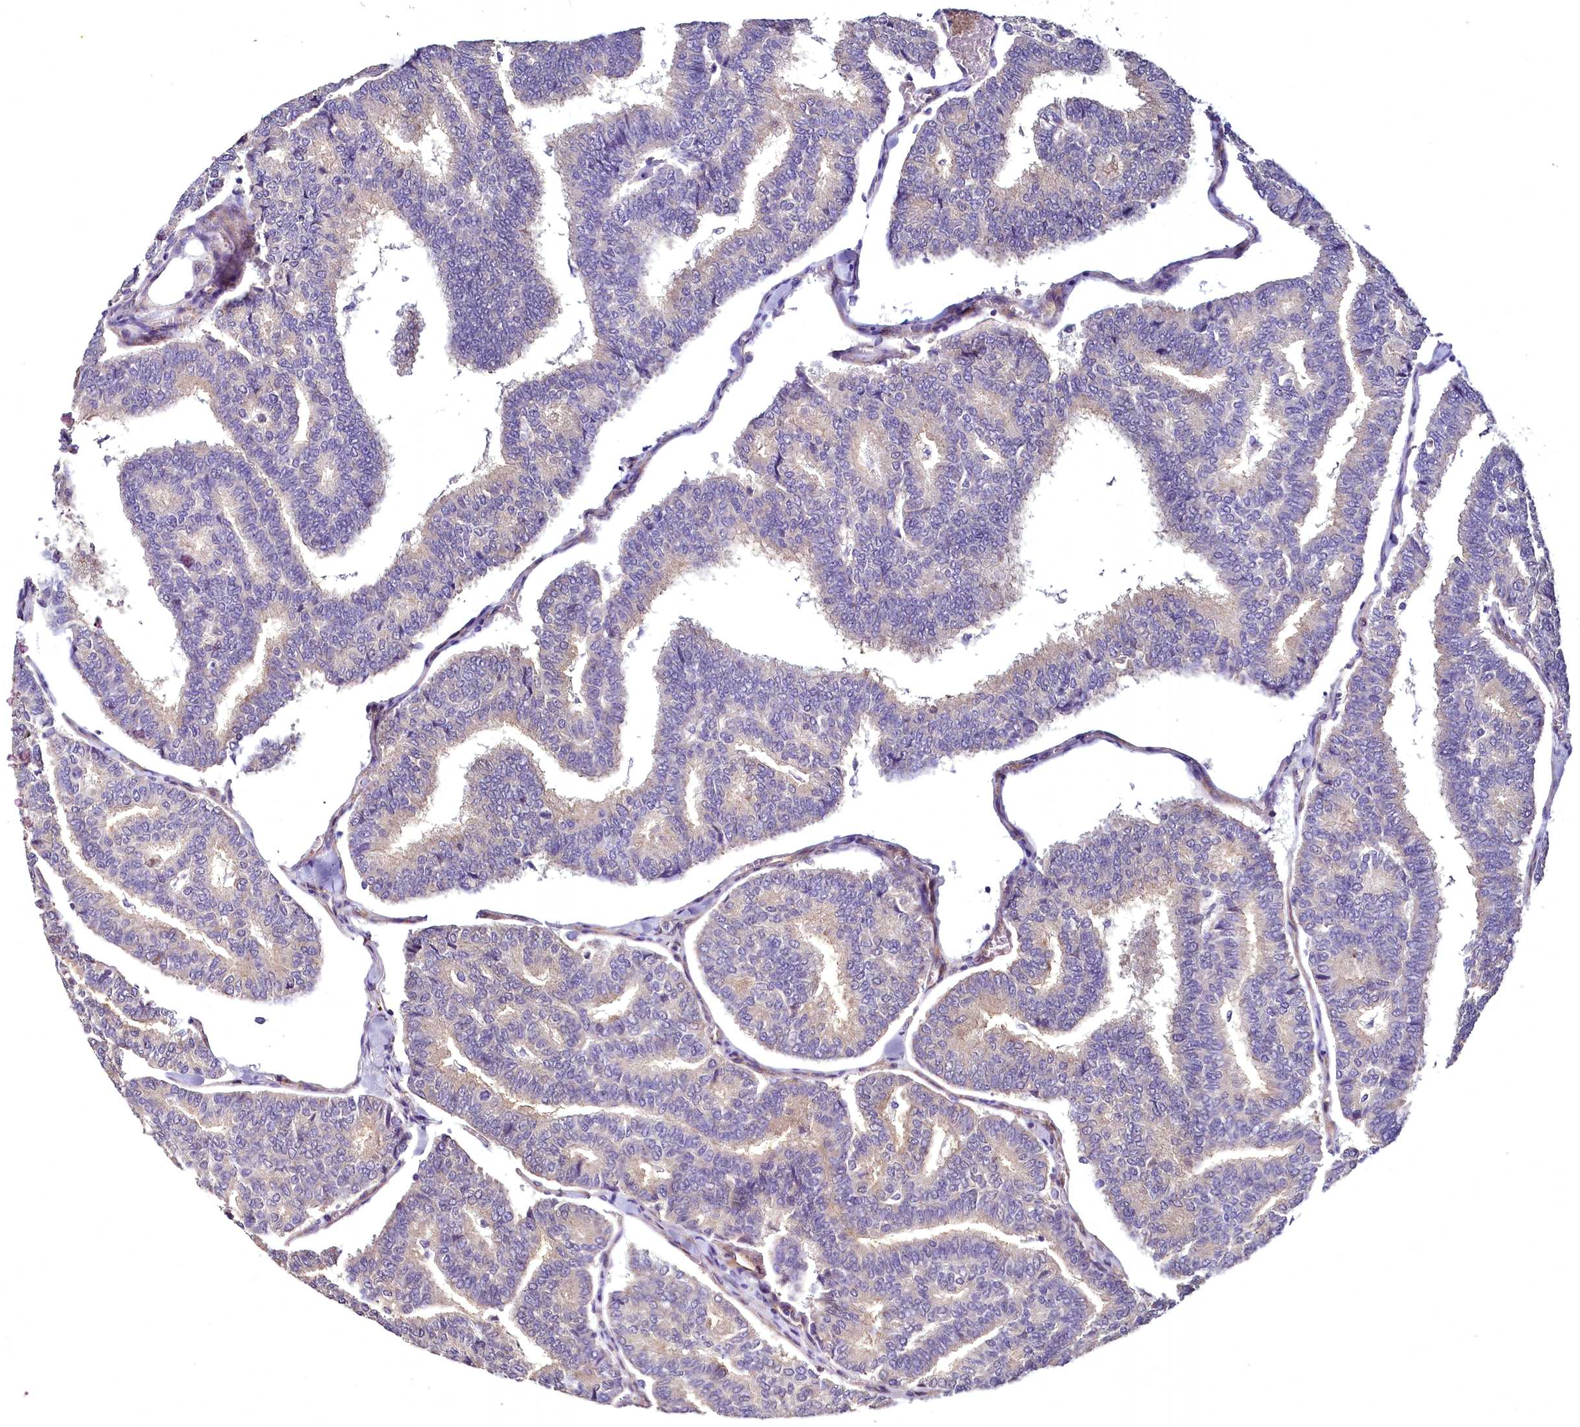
{"staining": {"intensity": "weak", "quantity": ">75%", "location": "cytoplasmic/membranous"}, "tissue": "thyroid cancer", "cell_type": "Tumor cells", "image_type": "cancer", "snomed": [{"axis": "morphology", "description": "Papillary adenocarcinoma, NOS"}, {"axis": "topography", "description": "Thyroid gland"}], "caption": "This is an image of immunohistochemistry staining of thyroid cancer, which shows weak staining in the cytoplasmic/membranous of tumor cells.", "gene": "STXBP1", "patient": {"sex": "female", "age": 35}}